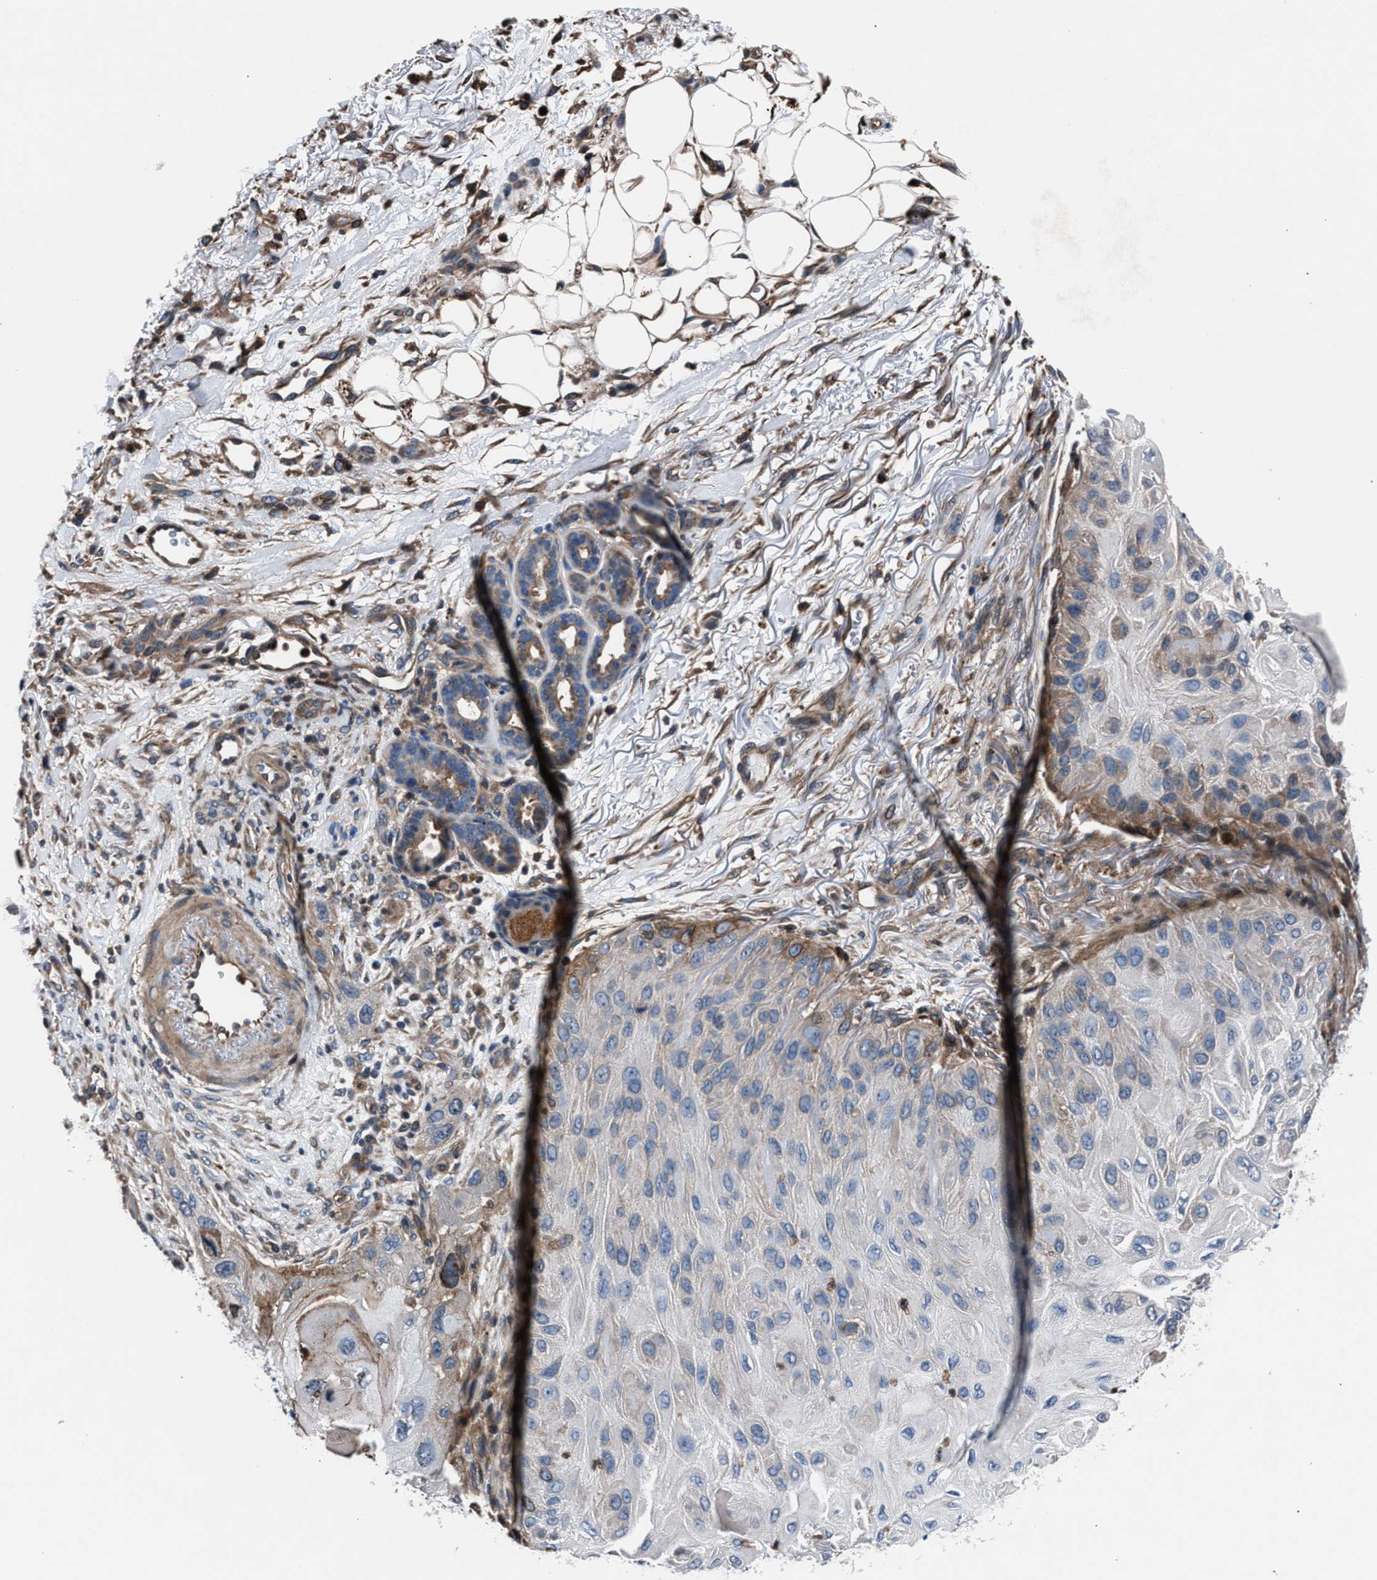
{"staining": {"intensity": "weak", "quantity": "<25%", "location": "cytoplasmic/membranous"}, "tissue": "skin cancer", "cell_type": "Tumor cells", "image_type": "cancer", "snomed": [{"axis": "morphology", "description": "Squamous cell carcinoma, NOS"}, {"axis": "topography", "description": "Skin"}], "caption": "Photomicrograph shows no significant protein positivity in tumor cells of skin cancer.", "gene": "MFSD11", "patient": {"sex": "female", "age": 77}}